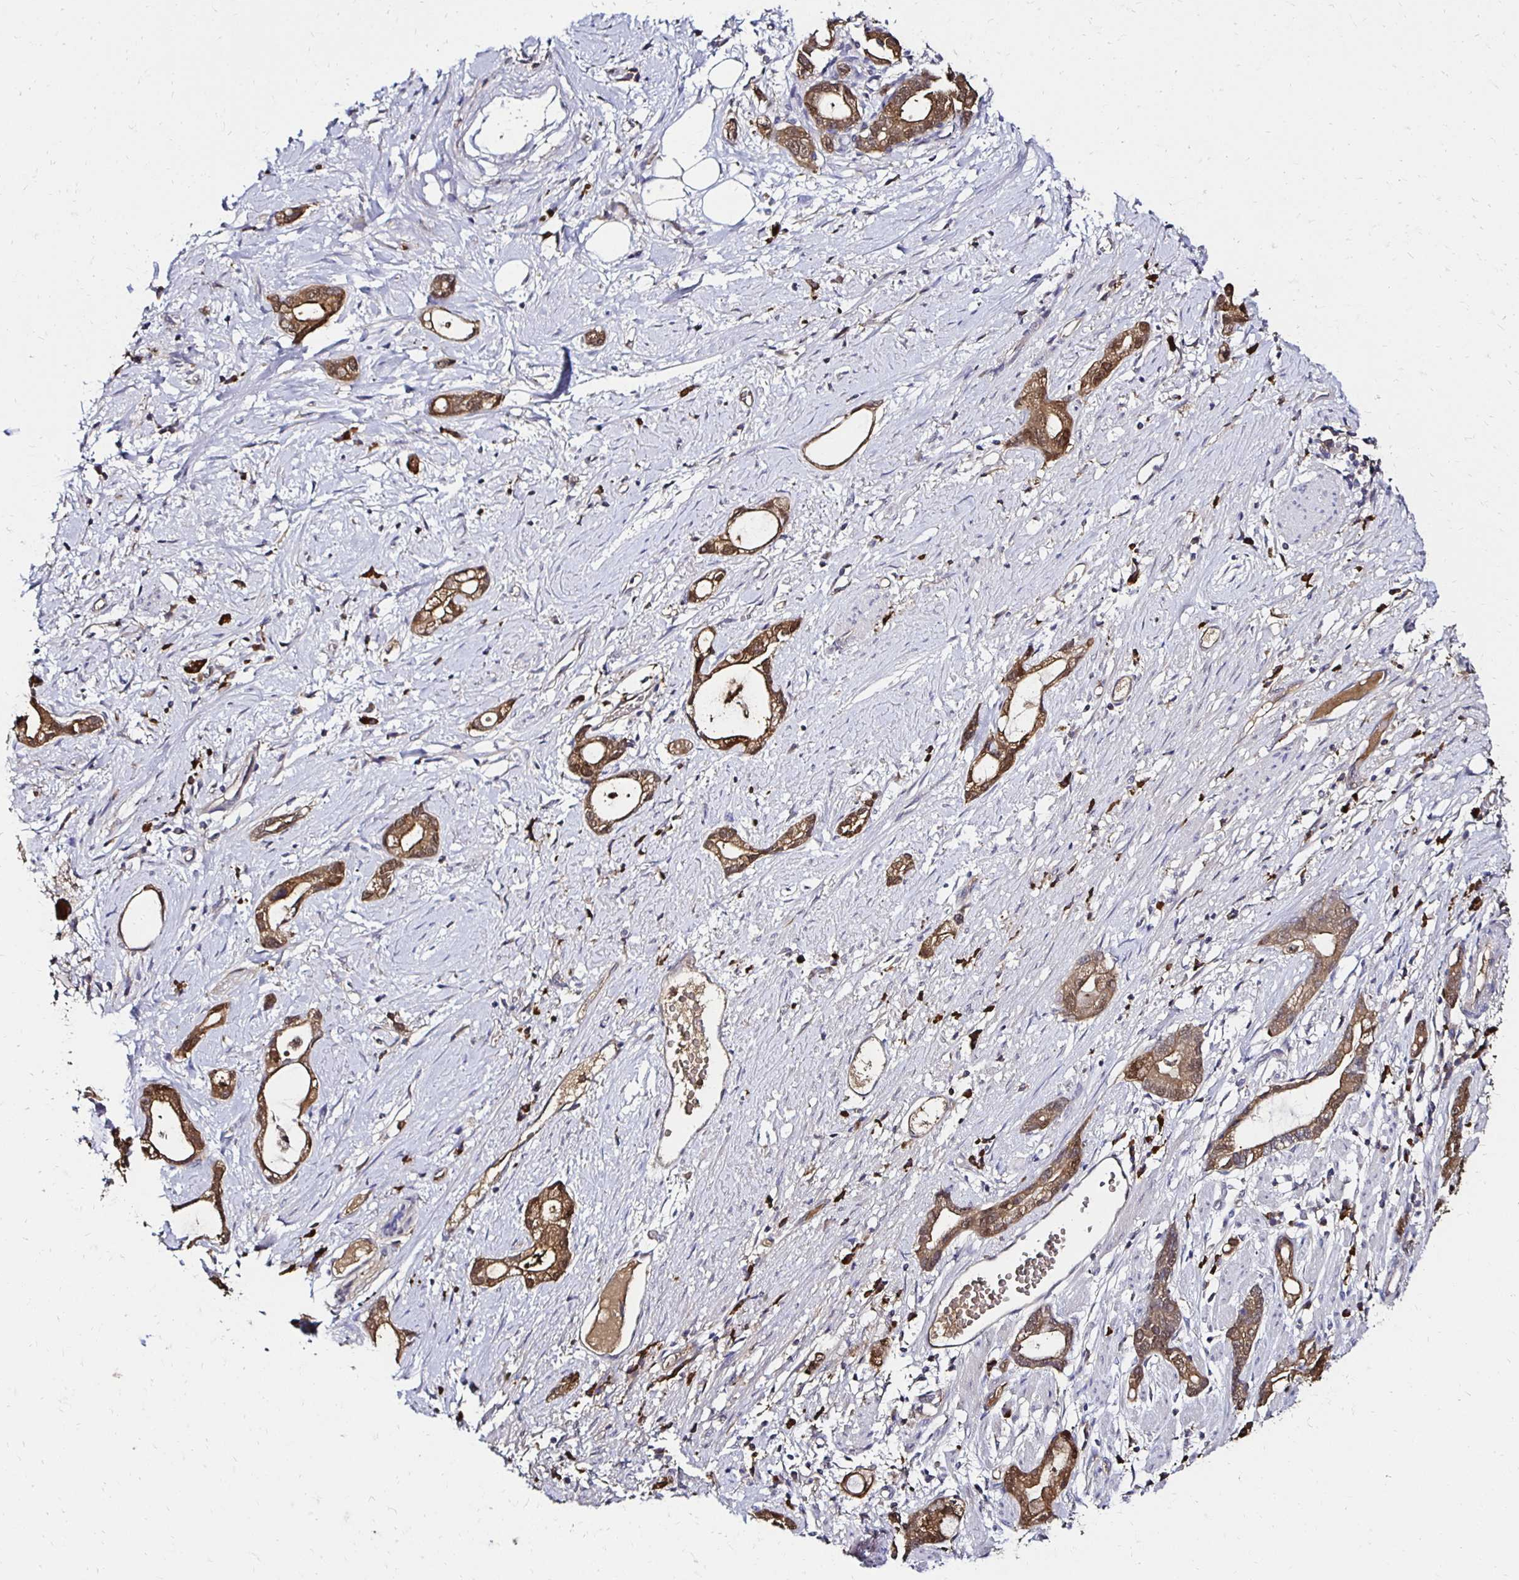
{"staining": {"intensity": "moderate", "quantity": ">75%", "location": "cytoplasmic/membranous,nuclear"}, "tissue": "stomach cancer", "cell_type": "Tumor cells", "image_type": "cancer", "snomed": [{"axis": "morphology", "description": "Adenocarcinoma, NOS"}, {"axis": "topography", "description": "Stomach"}], "caption": "A histopathology image of human adenocarcinoma (stomach) stained for a protein reveals moderate cytoplasmic/membranous and nuclear brown staining in tumor cells.", "gene": "TXN", "patient": {"sex": "male", "age": 55}}